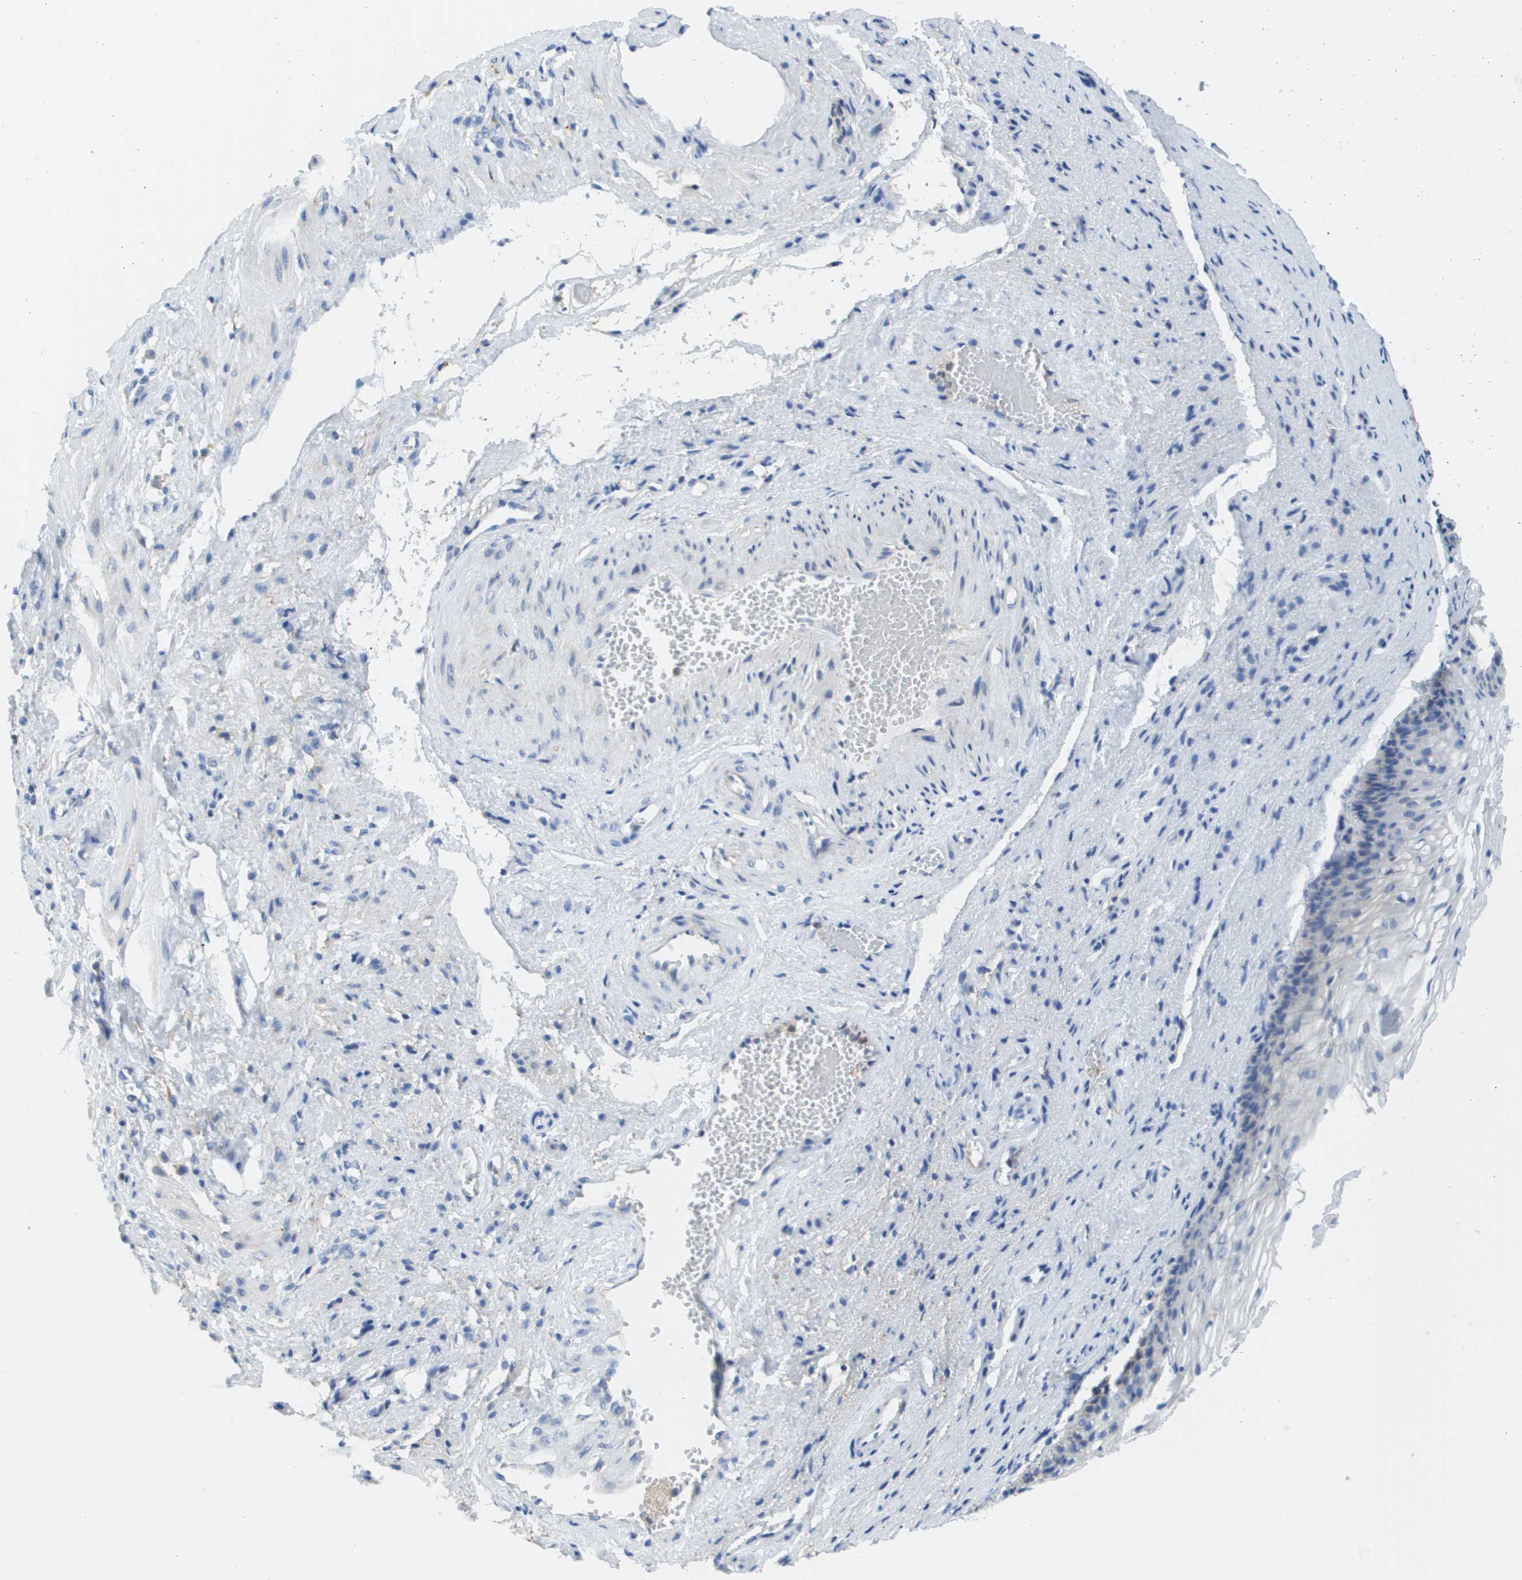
{"staining": {"intensity": "negative", "quantity": "none", "location": "none"}, "tissue": "vagina", "cell_type": "Squamous epithelial cells", "image_type": "normal", "snomed": [{"axis": "morphology", "description": "Normal tissue, NOS"}, {"axis": "topography", "description": "Vagina"}], "caption": "IHC micrograph of benign human vagina stained for a protein (brown), which exhibits no positivity in squamous epithelial cells.", "gene": "SDR42E1", "patient": {"sex": "female", "age": 34}}